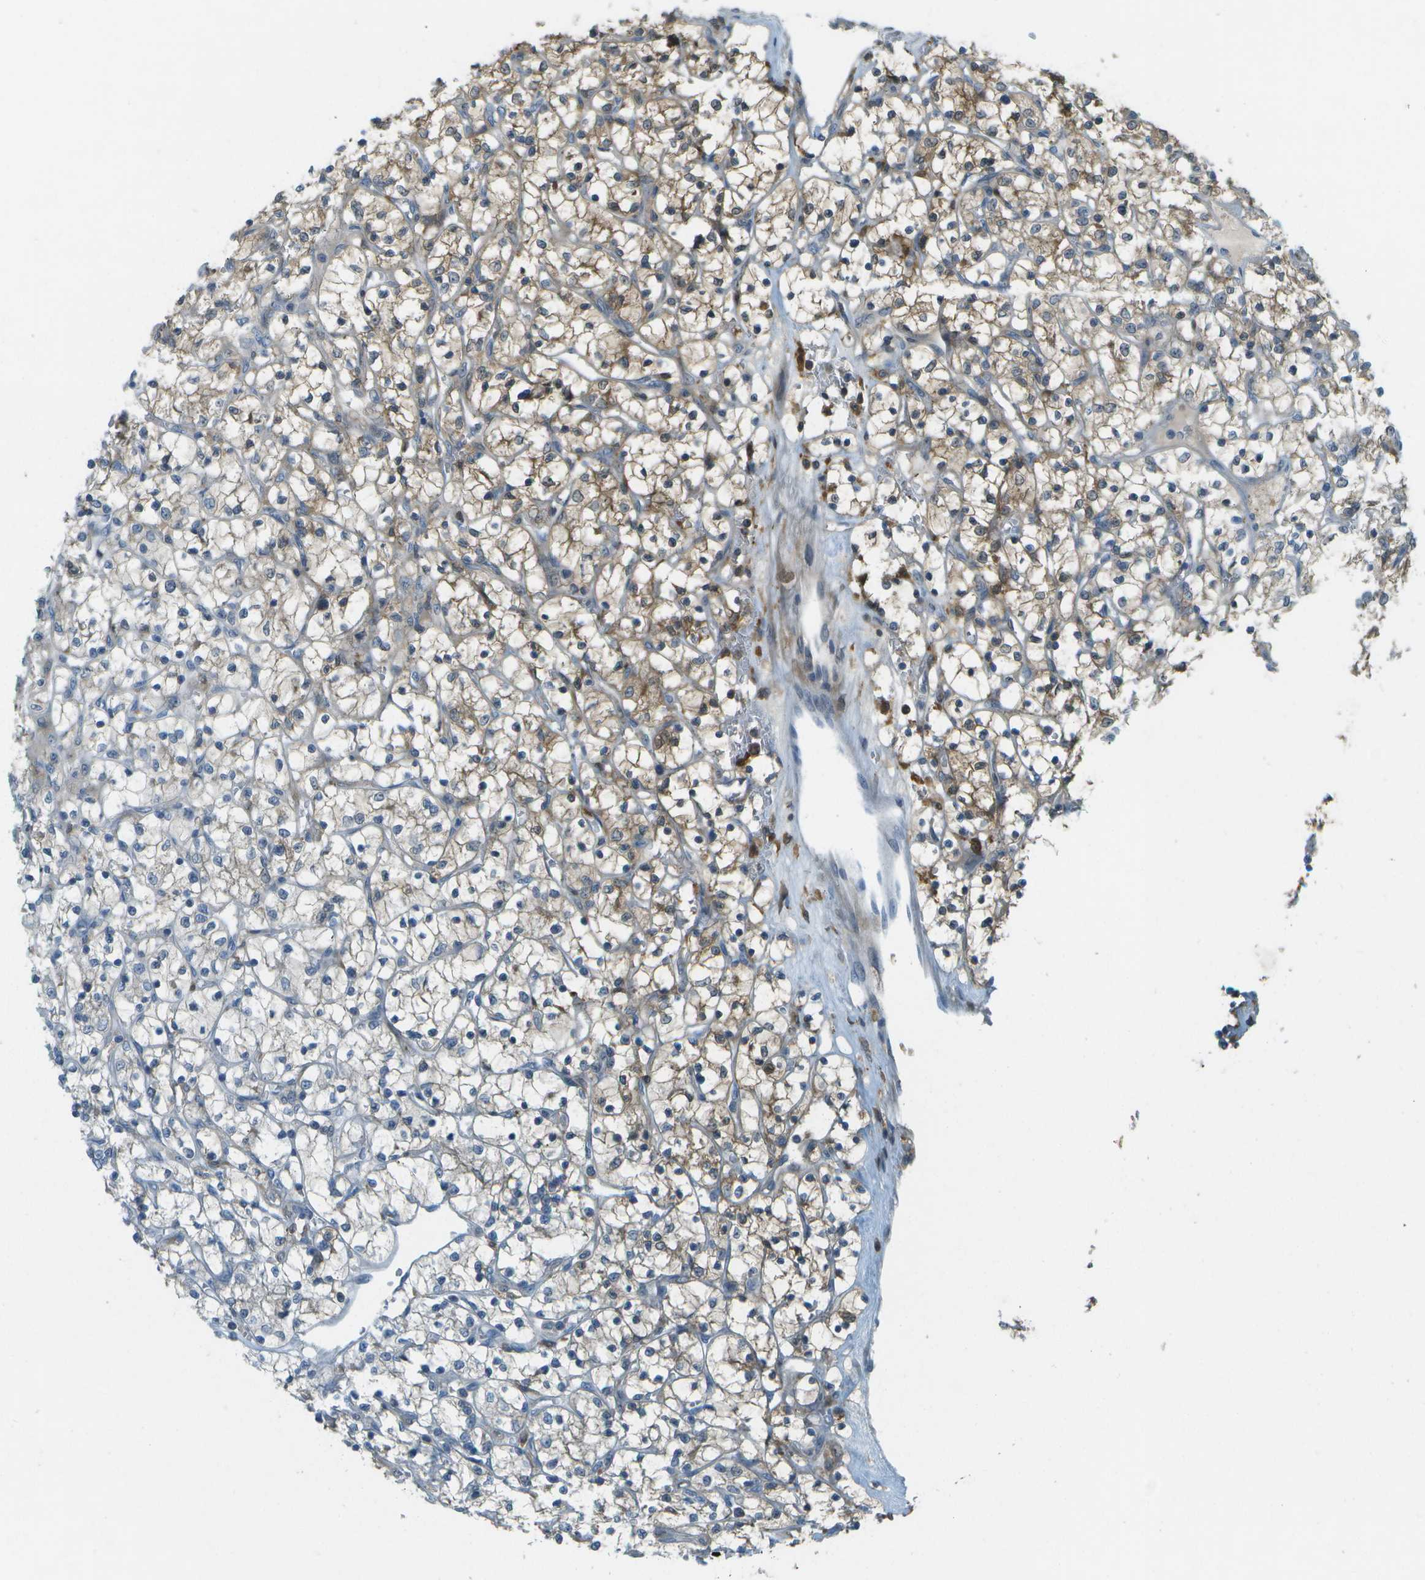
{"staining": {"intensity": "moderate", "quantity": ">75%", "location": "cytoplasmic/membranous"}, "tissue": "renal cancer", "cell_type": "Tumor cells", "image_type": "cancer", "snomed": [{"axis": "morphology", "description": "Adenocarcinoma, NOS"}, {"axis": "topography", "description": "Kidney"}], "caption": "Human renal cancer stained with a protein marker shows moderate staining in tumor cells.", "gene": "CDH23", "patient": {"sex": "female", "age": 69}}